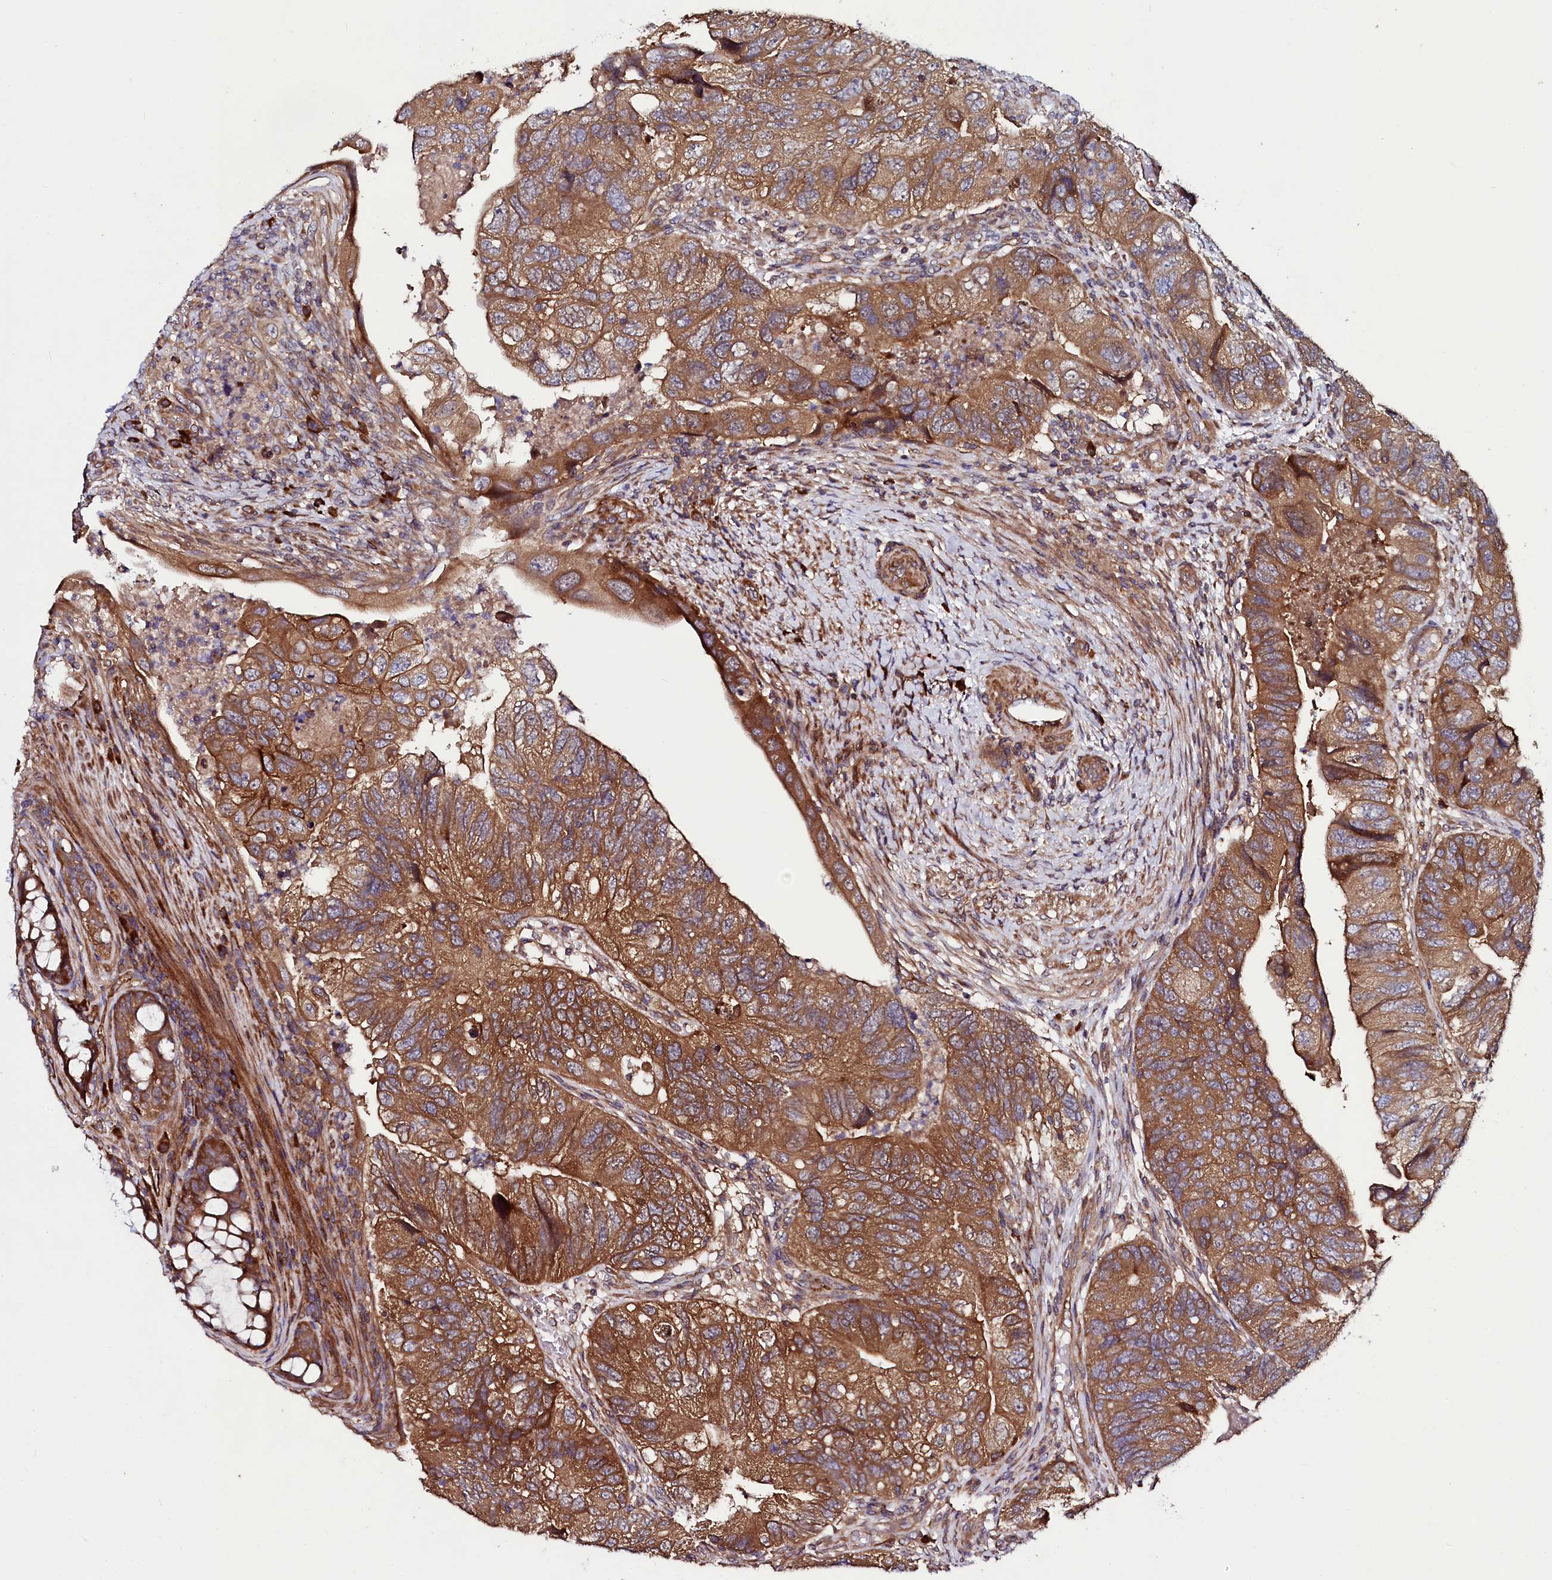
{"staining": {"intensity": "strong", "quantity": ">75%", "location": "cytoplasmic/membranous"}, "tissue": "colorectal cancer", "cell_type": "Tumor cells", "image_type": "cancer", "snomed": [{"axis": "morphology", "description": "Adenocarcinoma, NOS"}, {"axis": "topography", "description": "Rectum"}], "caption": "Colorectal adenocarcinoma tissue exhibits strong cytoplasmic/membranous positivity in approximately >75% of tumor cells", "gene": "USPL1", "patient": {"sex": "male", "age": 63}}